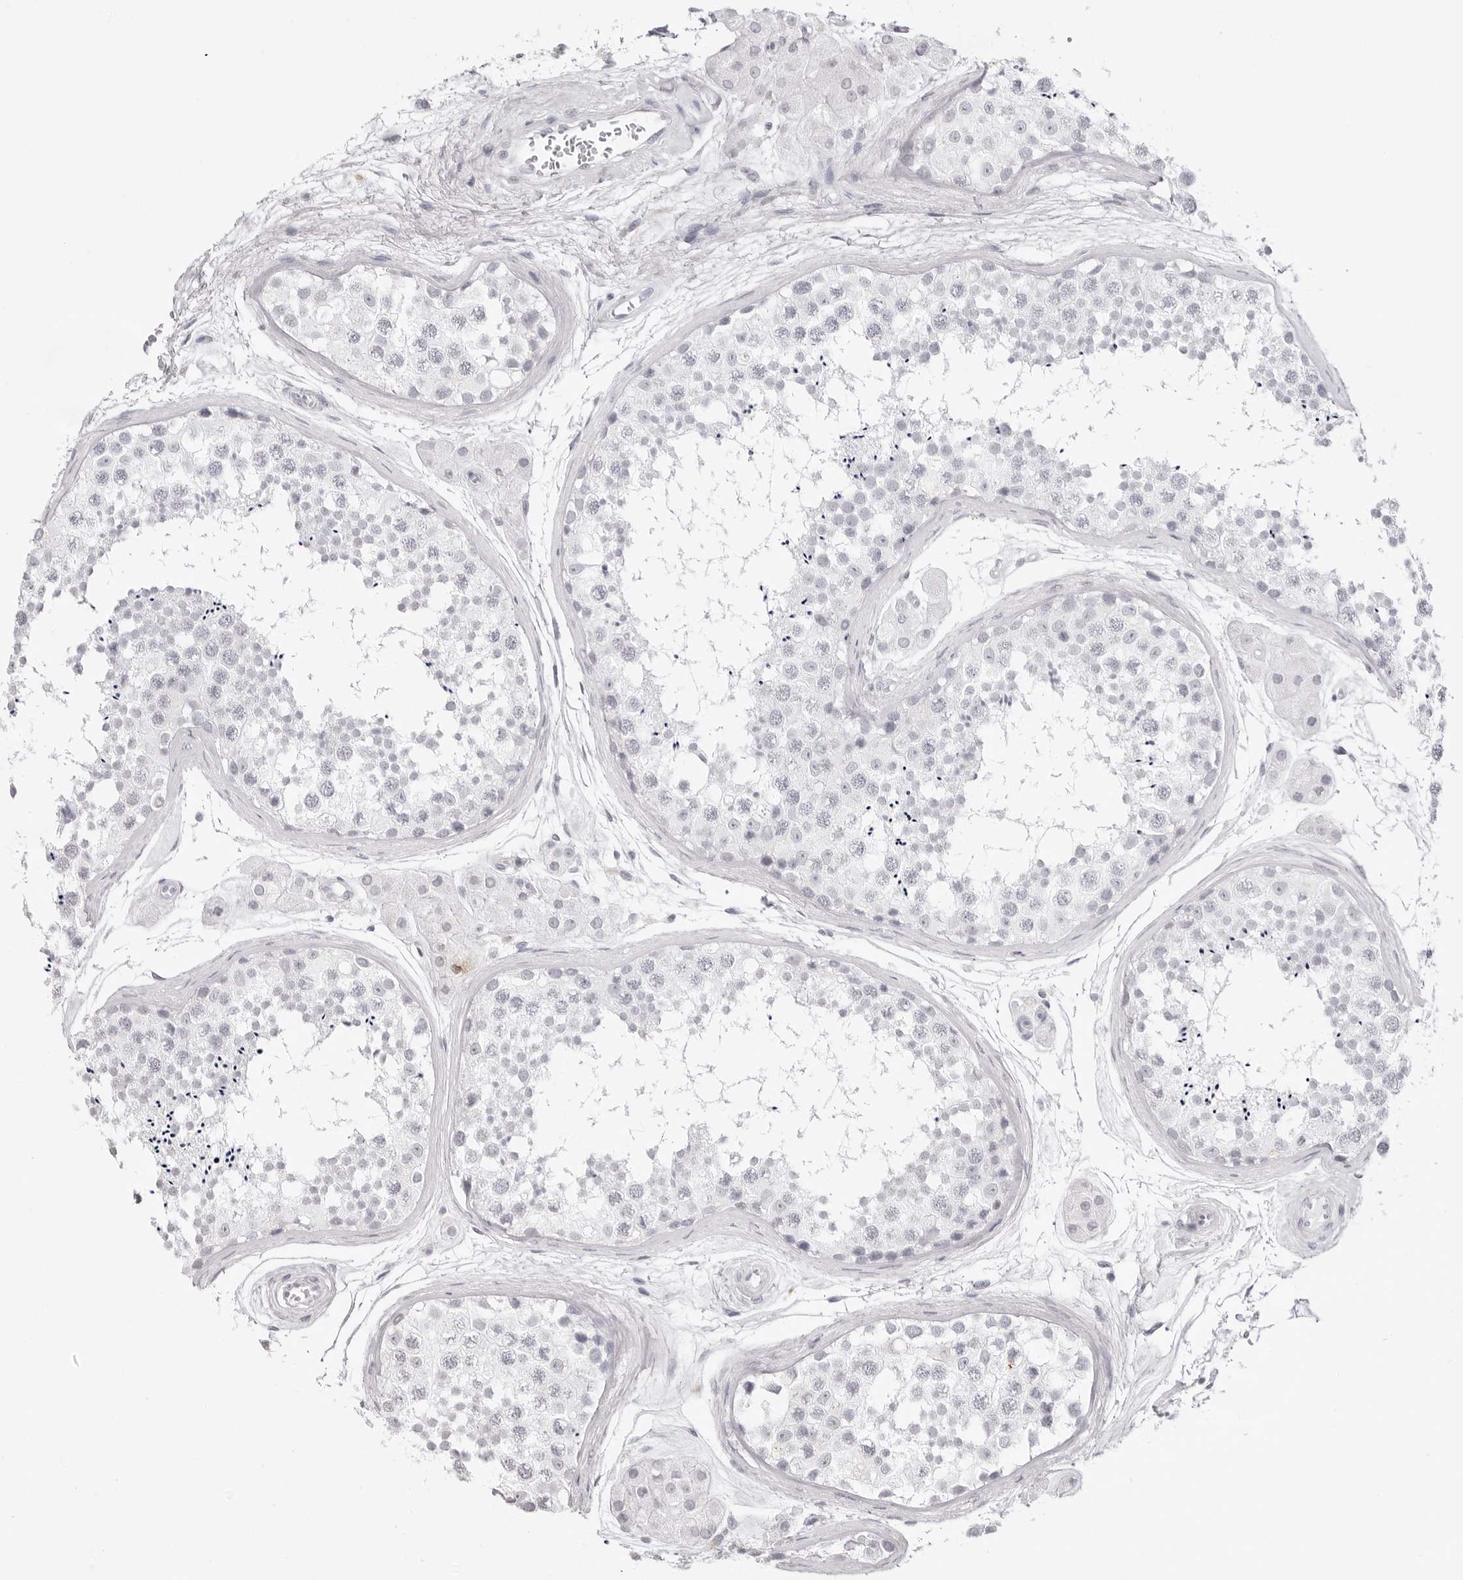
{"staining": {"intensity": "negative", "quantity": "none", "location": "none"}, "tissue": "testis", "cell_type": "Cells in seminiferous ducts", "image_type": "normal", "snomed": [{"axis": "morphology", "description": "Normal tissue, NOS"}, {"axis": "topography", "description": "Testis"}], "caption": "Immunohistochemistry (IHC) micrograph of normal testis: testis stained with DAB (3,3'-diaminobenzidine) reveals no significant protein expression in cells in seminiferous ducts.", "gene": "CST5", "patient": {"sex": "male", "age": 56}}